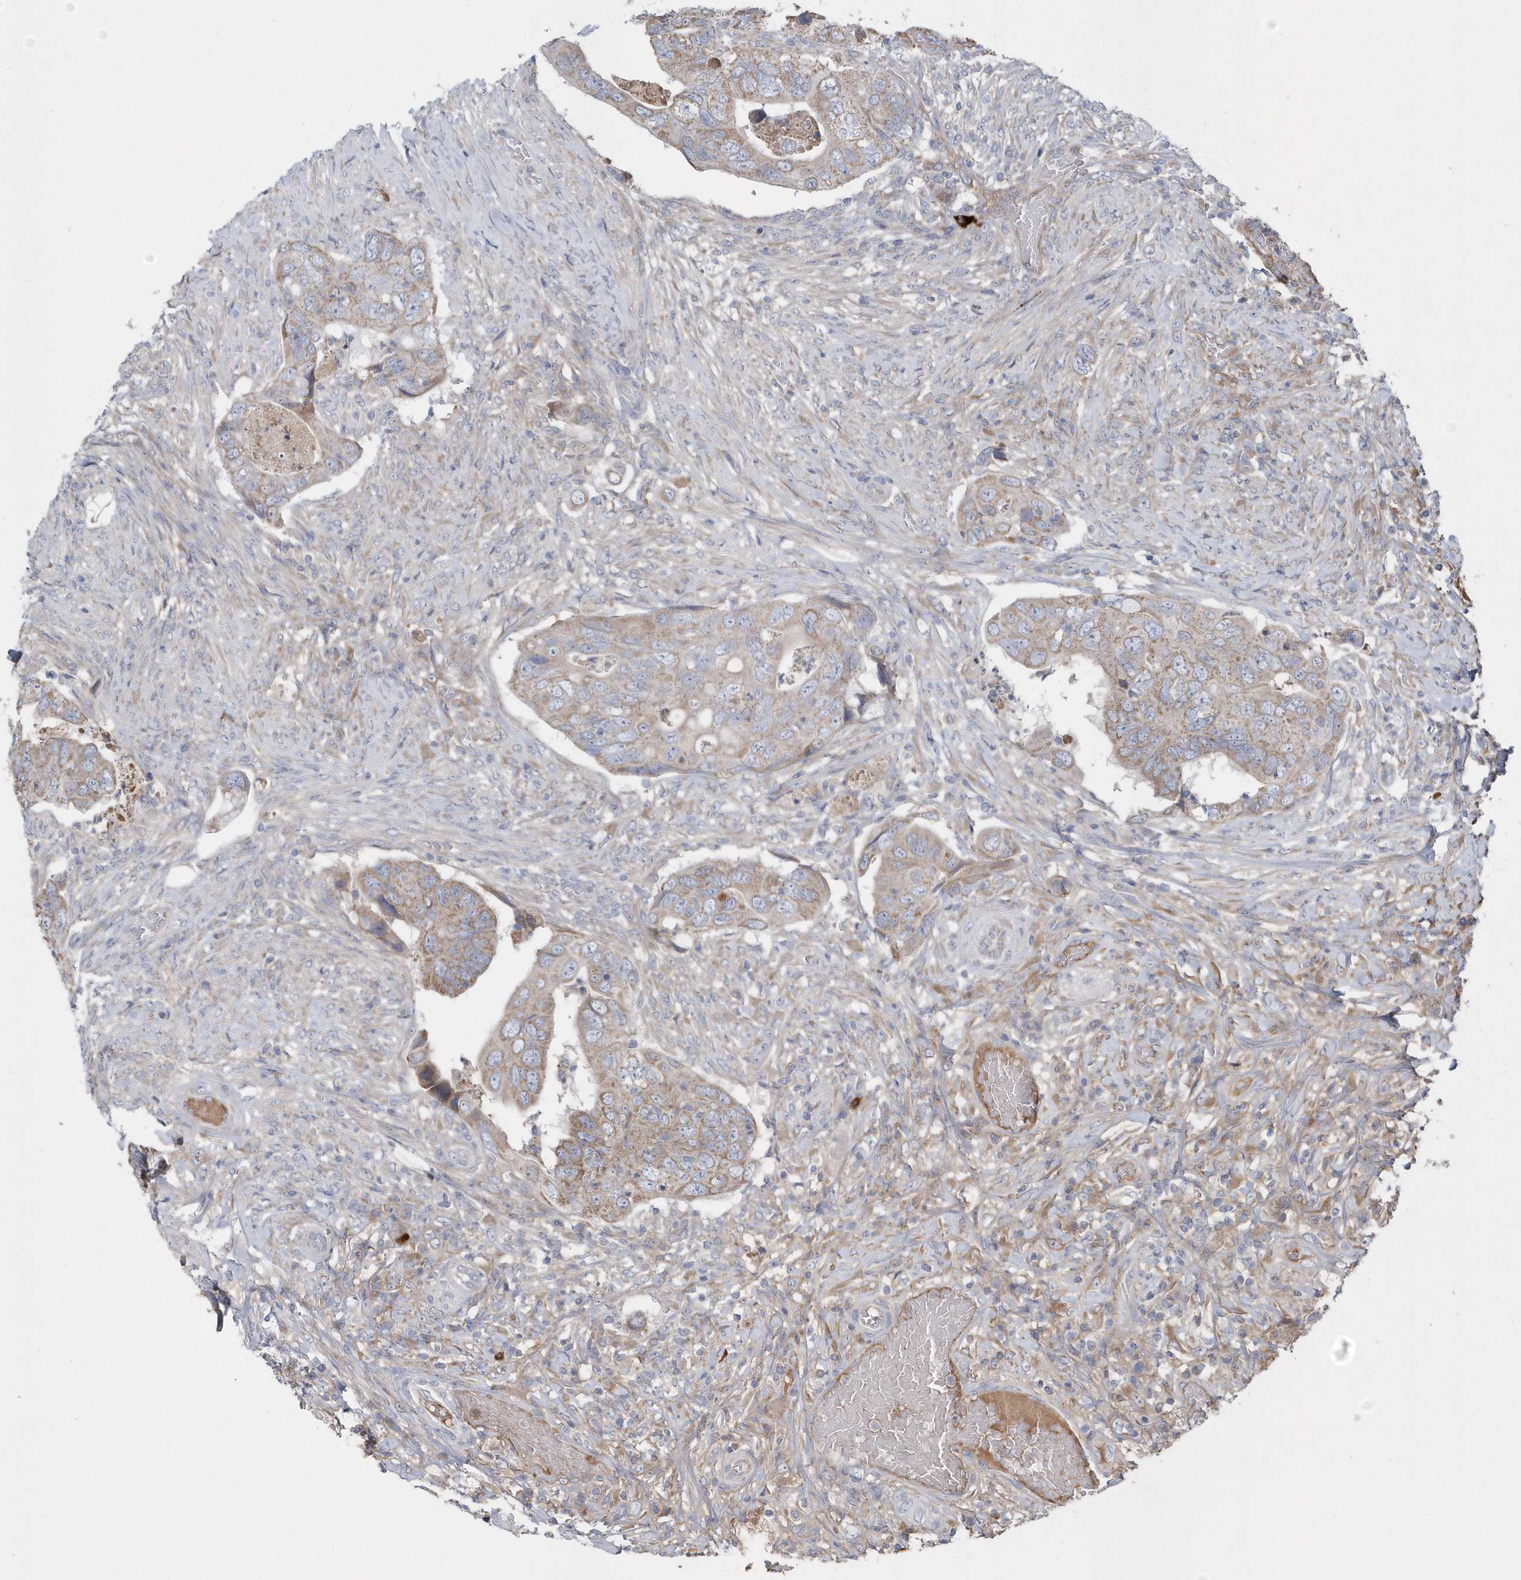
{"staining": {"intensity": "weak", "quantity": "25%-75%", "location": "cytoplasmic/membranous"}, "tissue": "colorectal cancer", "cell_type": "Tumor cells", "image_type": "cancer", "snomed": [{"axis": "morphology", "description": "Adenocarcinoma, NOS"}, {"axis": "topography", "description": "Rectum"}], "caption": "The photomicrograph demonstrates staining of colorectal cancer, revealing weak cytoplasmic/membranous protein expression (brown color) within tumor cells.", "gene": "SPATA18", "patient": {"sex": "male", "age": 63}}